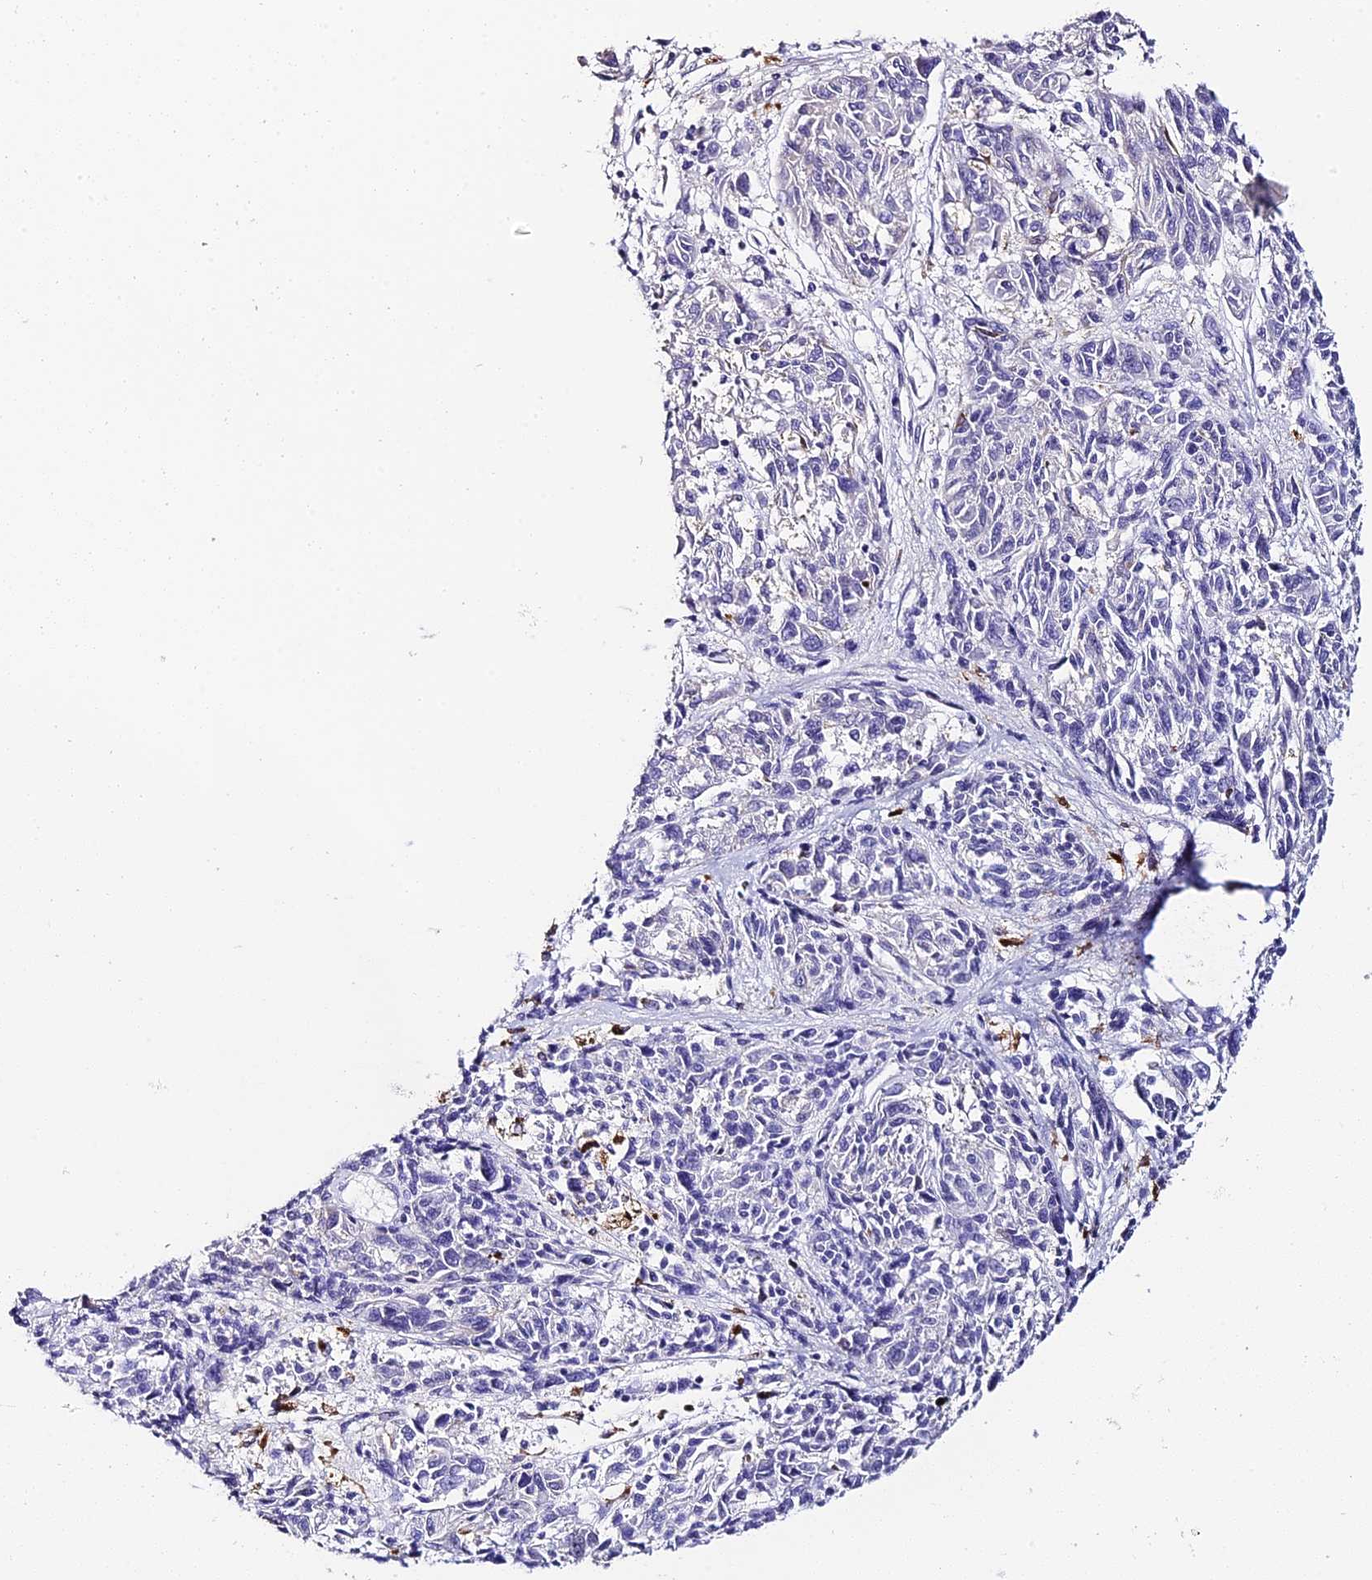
{"staining": {"intensity": "negative", "quantity": "none", "location": "none"}, "tissue": "melanoma", "cell_type": "Tumor cells", "image_type": "cancer", "snomed": [{"axis": "morphology", "description": "Malignant melanoma, NOS"}, {"axis": "topography", "description": "Skin"}], "caption": "The photomicrograph demonstrates no significant staining in tumor cells of melanoma. The staining was performed using DAB (3,3'-diaminobenzidine) to visualize the protein expression in brown, while the nuclei were stained in blue with hematoxylin (Magnification: 20x).", "gene": "C12orf29", "patient": {"sex": "male", "age": 53}}